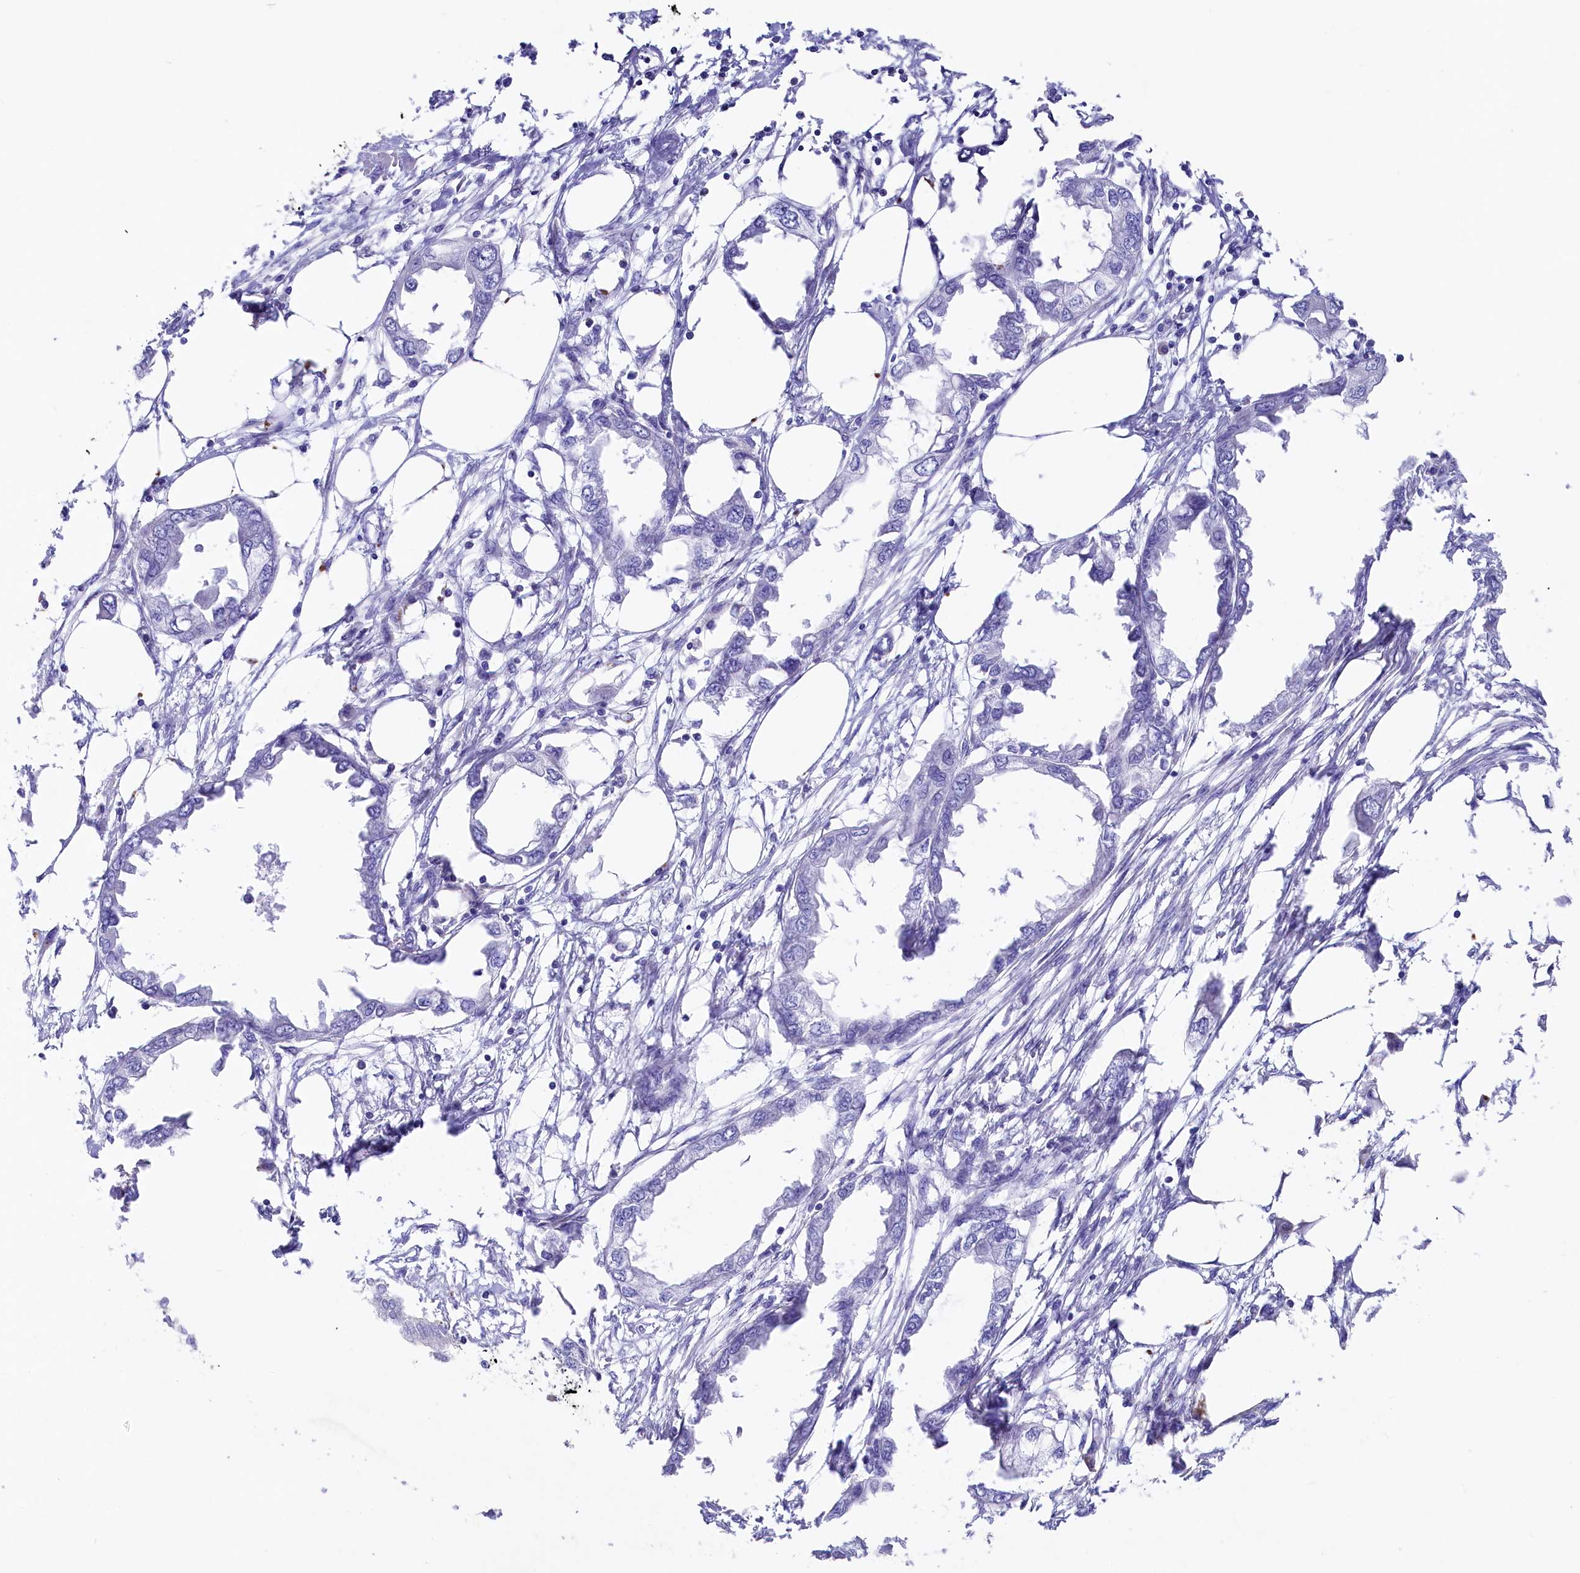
{"staining": {"intensity": "negative", "quantity": "none", "location": "none"}, "tissue": "endometrial cancer", "cell_type": "Tumor cells", "image_type": "cancer", "snomed": [{"axis": "morphology", "description": "Adenocarcinoma, NOS"}, {"axis": "morphology", "description": "Adenocarcinoma, metastatic, NOS"}, {"axis": "topography", "description": "Adipose tissue"}, {"axis": "topography", "description": "Endometrium"}], "caption": "Endometrial cancer stained for a protein using immunohistochemistry displays no expression tumor cells.", "gene": "VPS26B", "patient": {"sex": "female", "age": 67}}